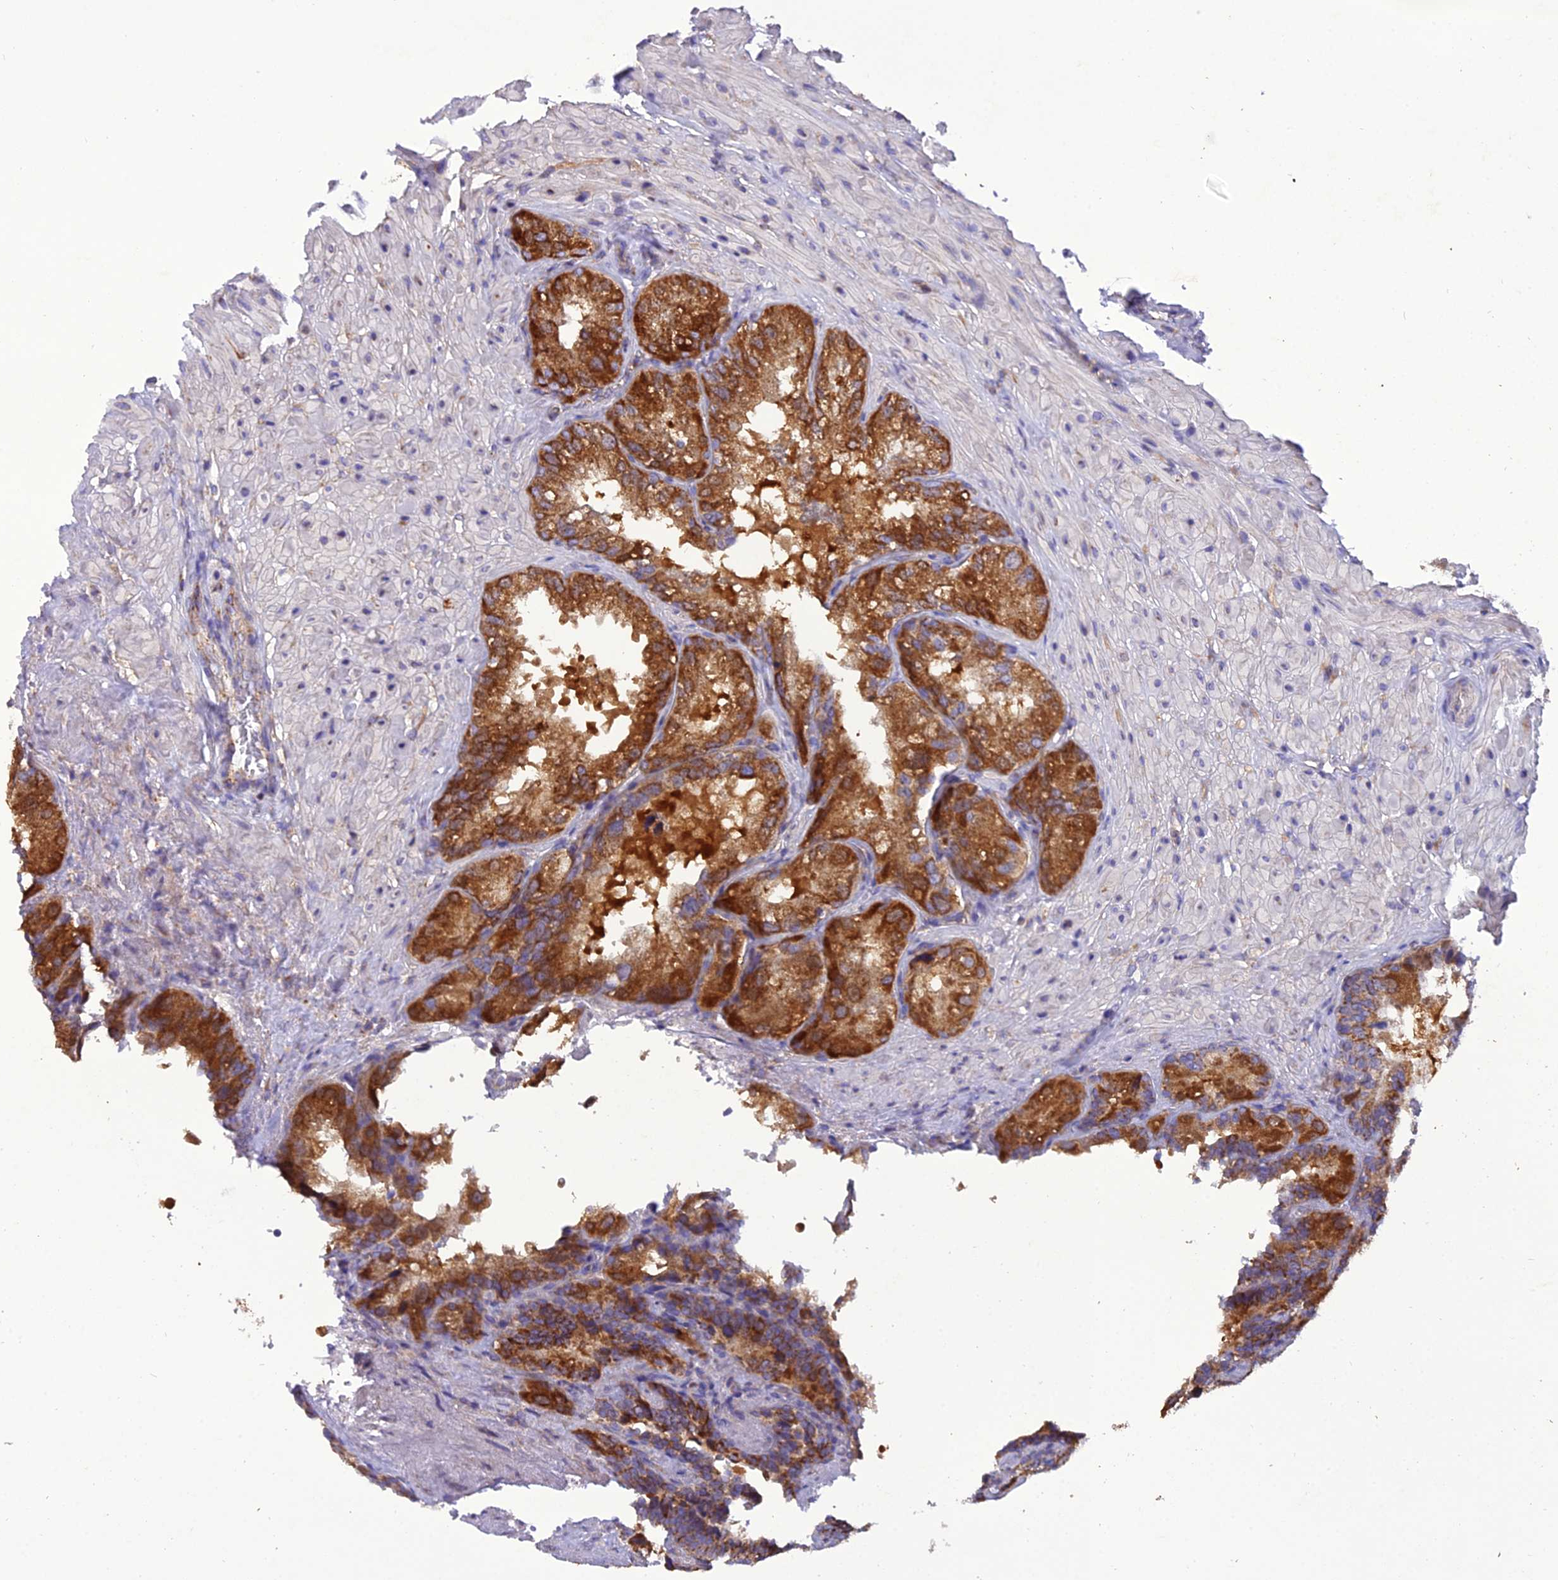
{"staining": {"intensity": "strong", "quantity": ">75%", "location": "cytoplasmic/membranous"}, "tissue": "seminal vesicle", "cell_type": "Glandular cells", "image_type": "normal", "snomed": [{"axis": "morphology", "description": "Normal tissue, NOS"}, {"axis": "topography", "description": "Seminal veicle"}, {"axis": "topography", "description": "Peripheral nerve tissue"}], "caption": "High-magnification brightfield microscopy of normal seminal vesicle stained with DAB (brown) and counterstained with hematoxylin (blue). glandular cells exhibit strong cytoplasmic/membranous positivity is identified in about>75% of cells.", "gene": "GPD1", "patient": {"sex": "male", "age": 63}}